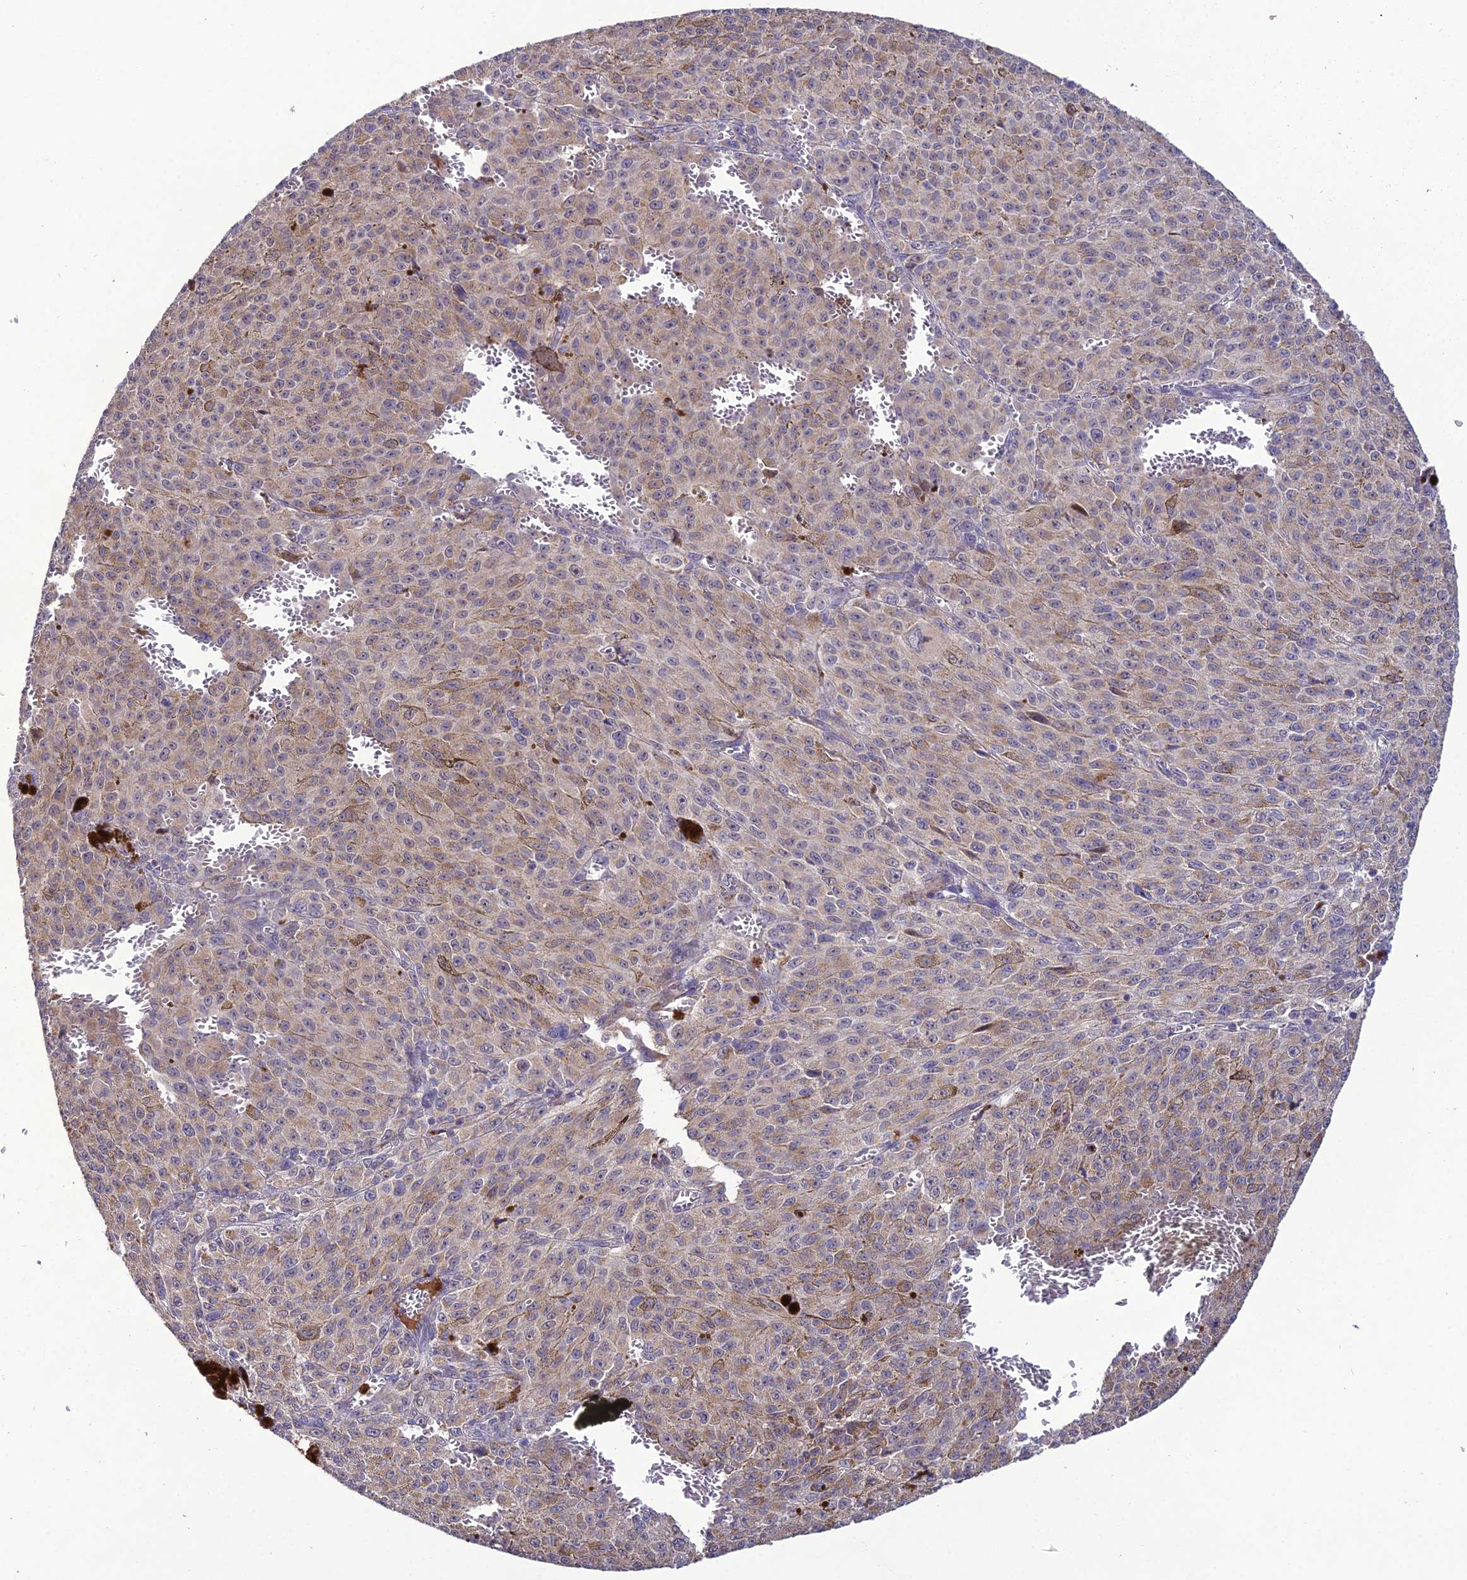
{"staining": {"intensity": "weak", "quantity": "25%-75%", "location": "cytoplasmic/membranous"}, "tissue": "melanoma", "cell_type": "Tumor cells", "image_type": "cancer", "snomed": [{"axis": "morphology", "description": "Malignant melanoma, NOS"}, {"axis": "topography", "description": "Skin"}], "caption": "Immunohistochemical staining of malignant melanoma demonstrates weak cytoplasmic/membranous protein staining in approximately 25%-75% of tumor cells.", "gene": "EID2", "patient": {"sex": "female", "age": 52}}